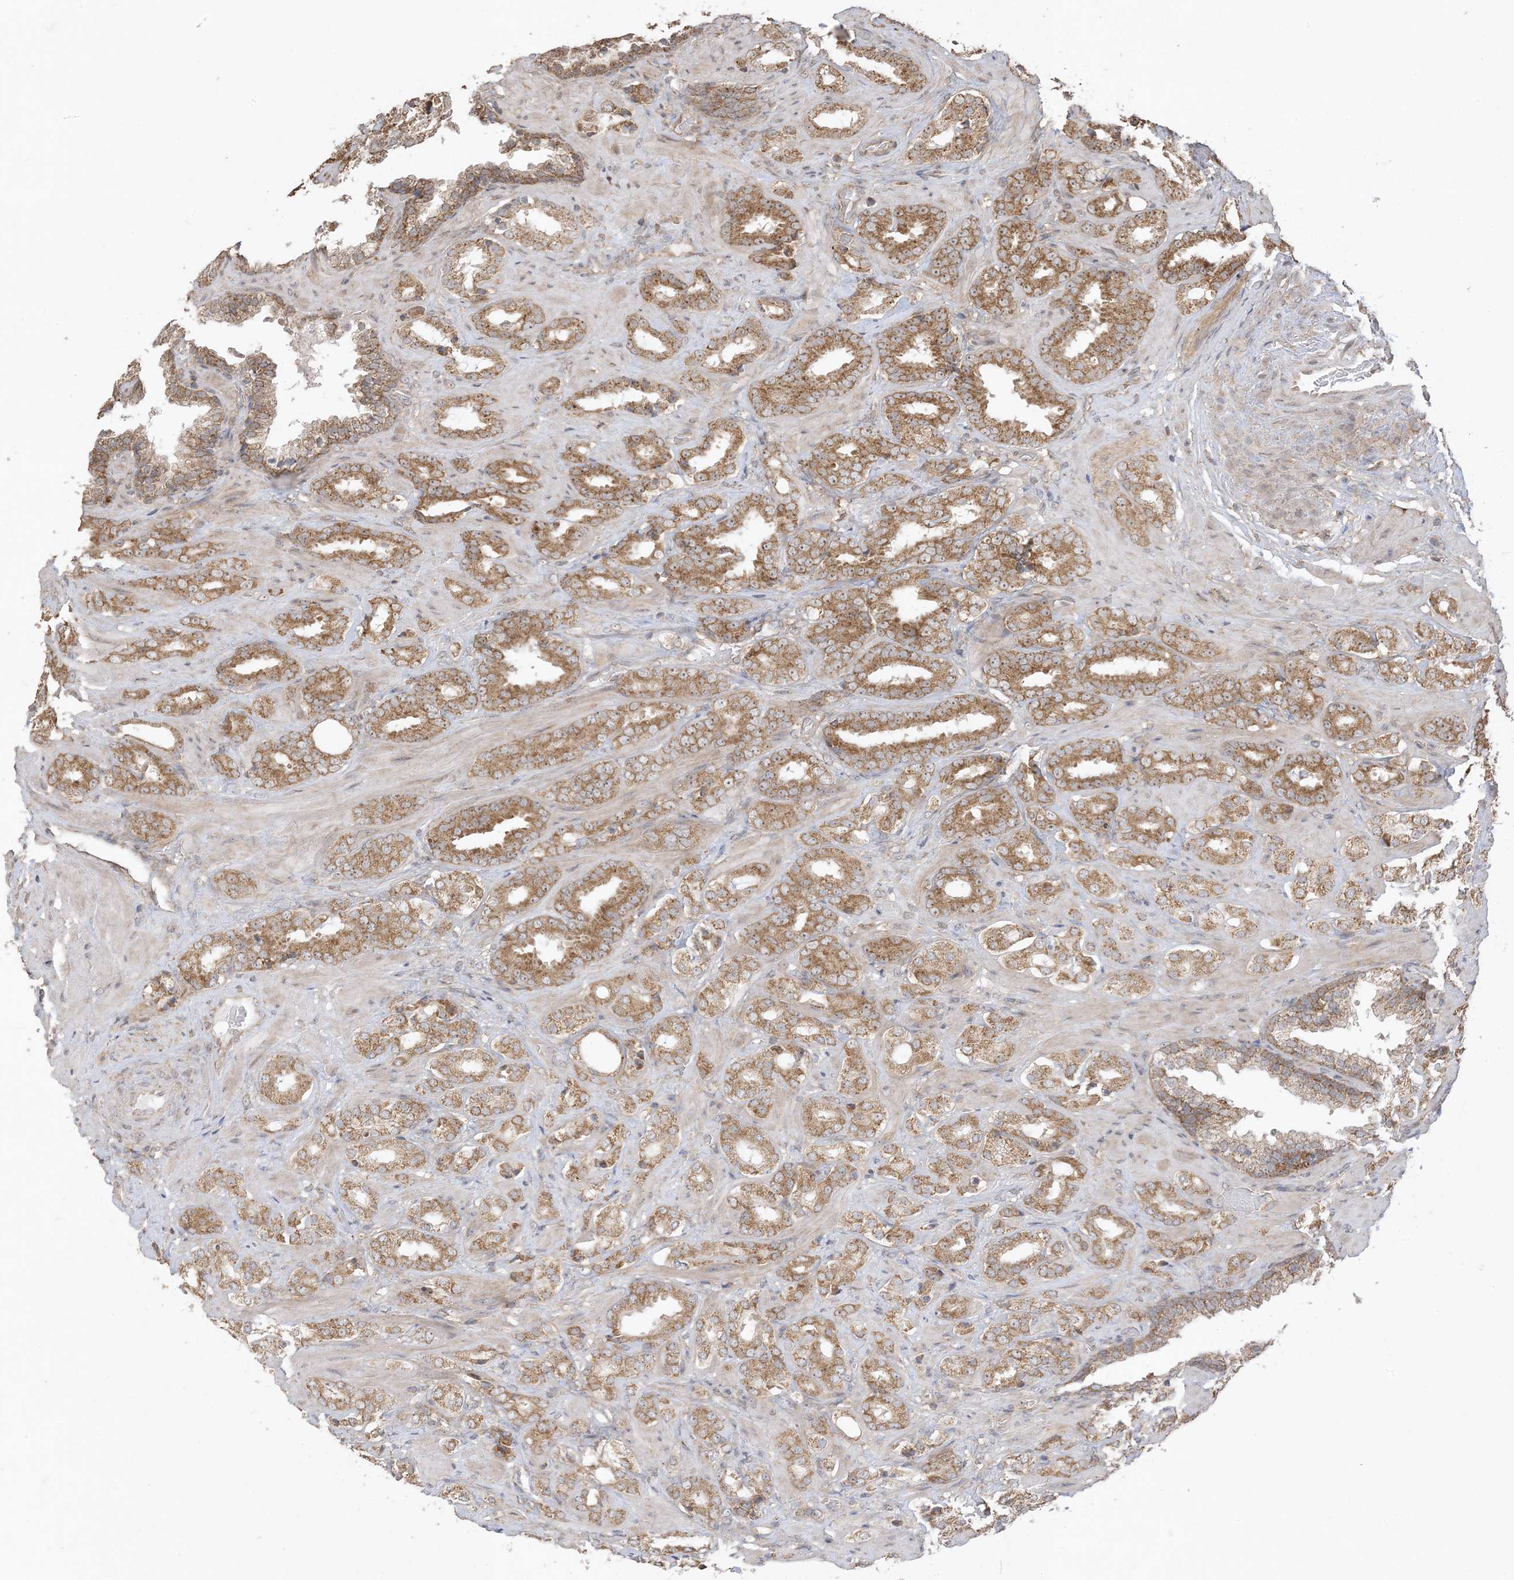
{"staining": {"intensity": "strong", "quantity": ">75%", "location": "cytoplasmic/membranous"}, "tissue": "prostate cancer", "cell_type": "Tumor cells", "image_type": "cancer", "snomed": [{"axis": "morphology", "description": "Adenocarcinoma, High grade"}, {"axis": "topography", "description": "Prostate"}], "caption": "Immunohistochemistry (DAB) staining of prostate cancer reveals strong cytoplasmic/membranous protein staining in approximately >75% of tumor cells.", "gene": "SIRT3", "patient": {"sex": "male", "age": 64}}